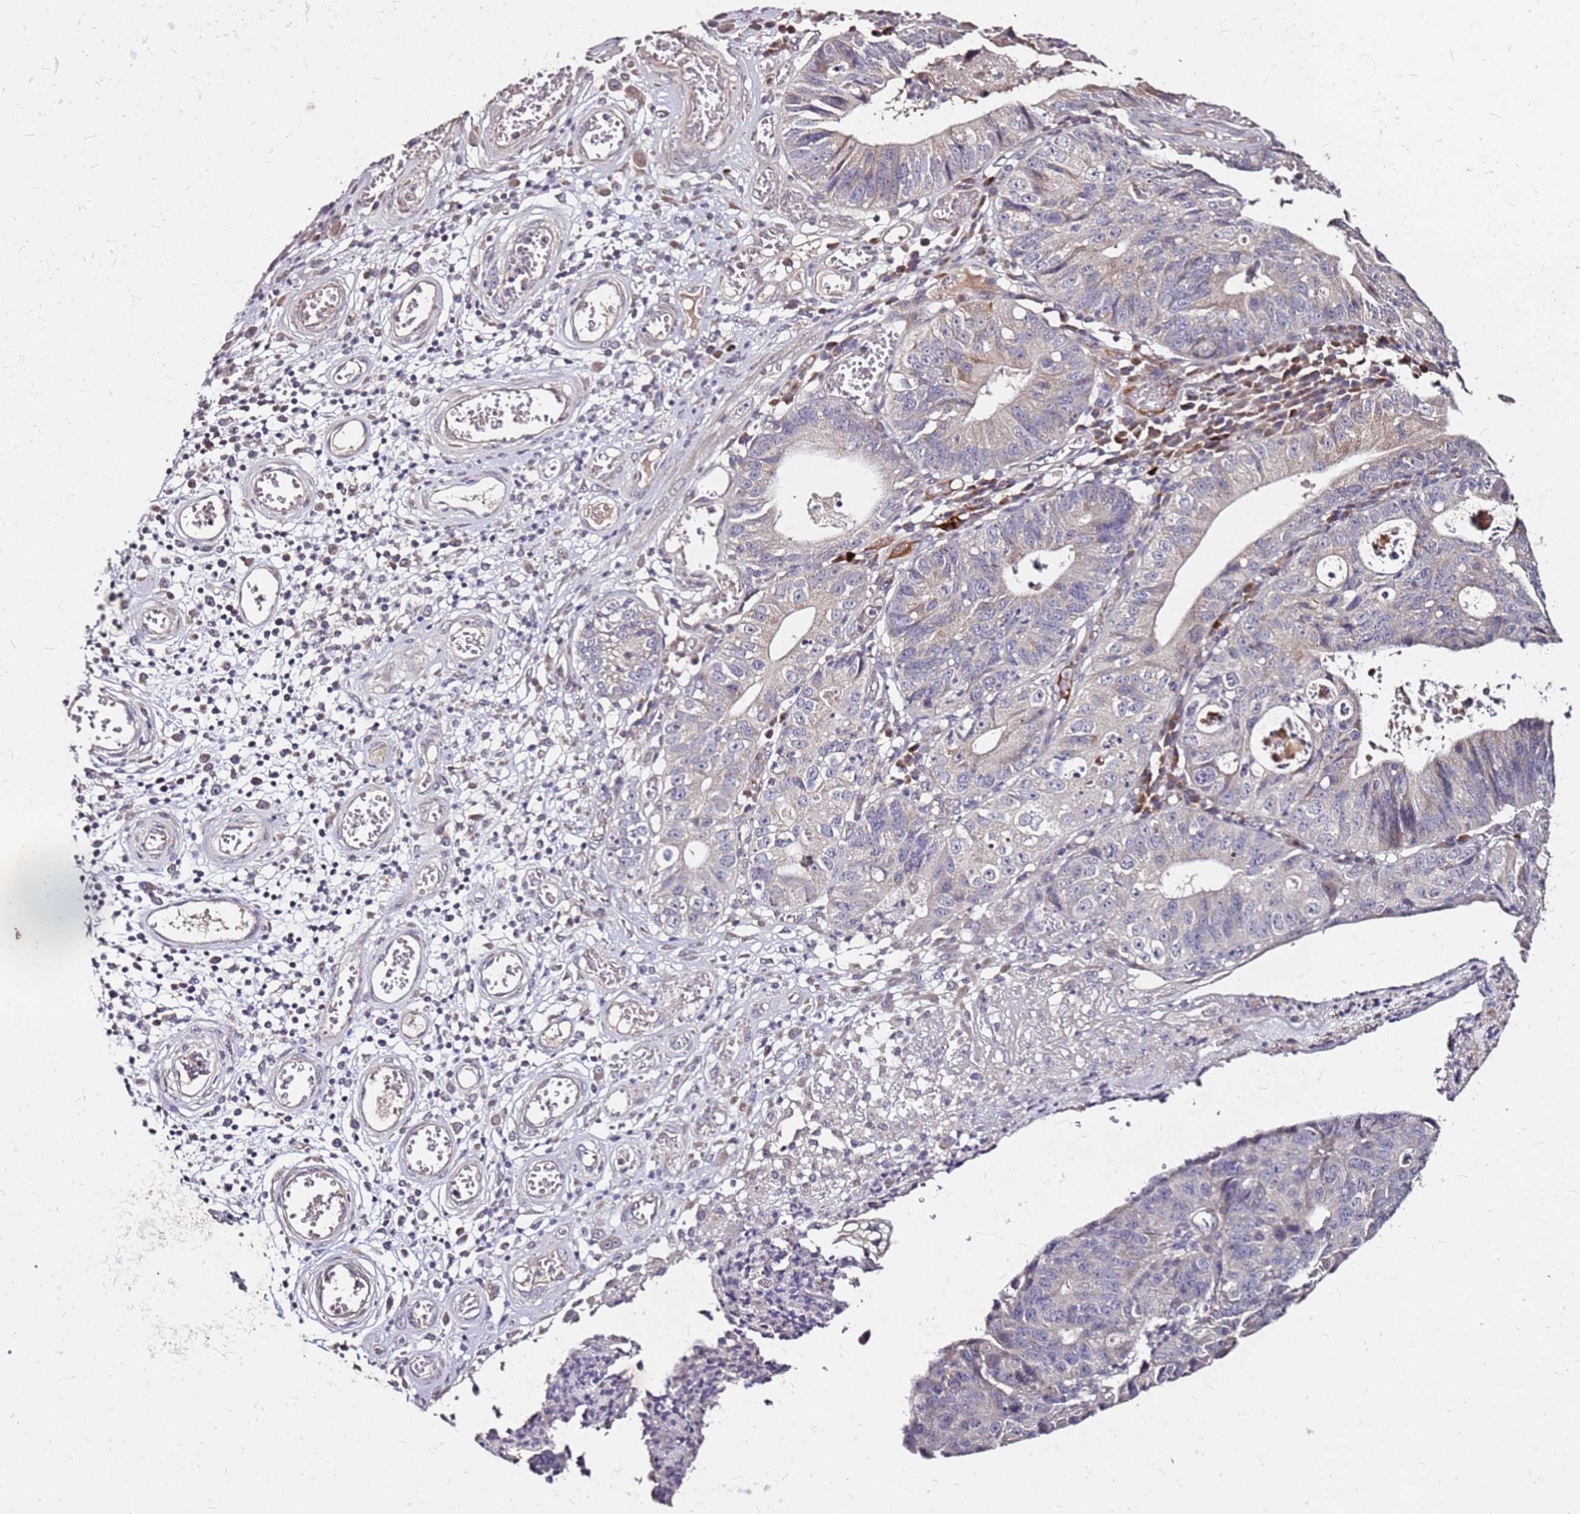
{"staining": {"intensity": "weak", "quantity": "<25%", "location": "cytoplasmic/membranous"}, "tissue": "stomach cancer", "cell_type": "Tumor cells", "image_type": "cancer", "snomed": [{"axis": "morphology", "description": "Adenocarcinoma, NOS"}, {"axis": "topography", "description": "Stomach"}], "caption": "Tumor cells show no significant protein staining in stomach cancer. (DAB (3,3'-diaminobenzidine) IHC with hematoxylin counter stain).", "gene": "DCDC2C", "patient": {"sex": "male", "age": 59}}